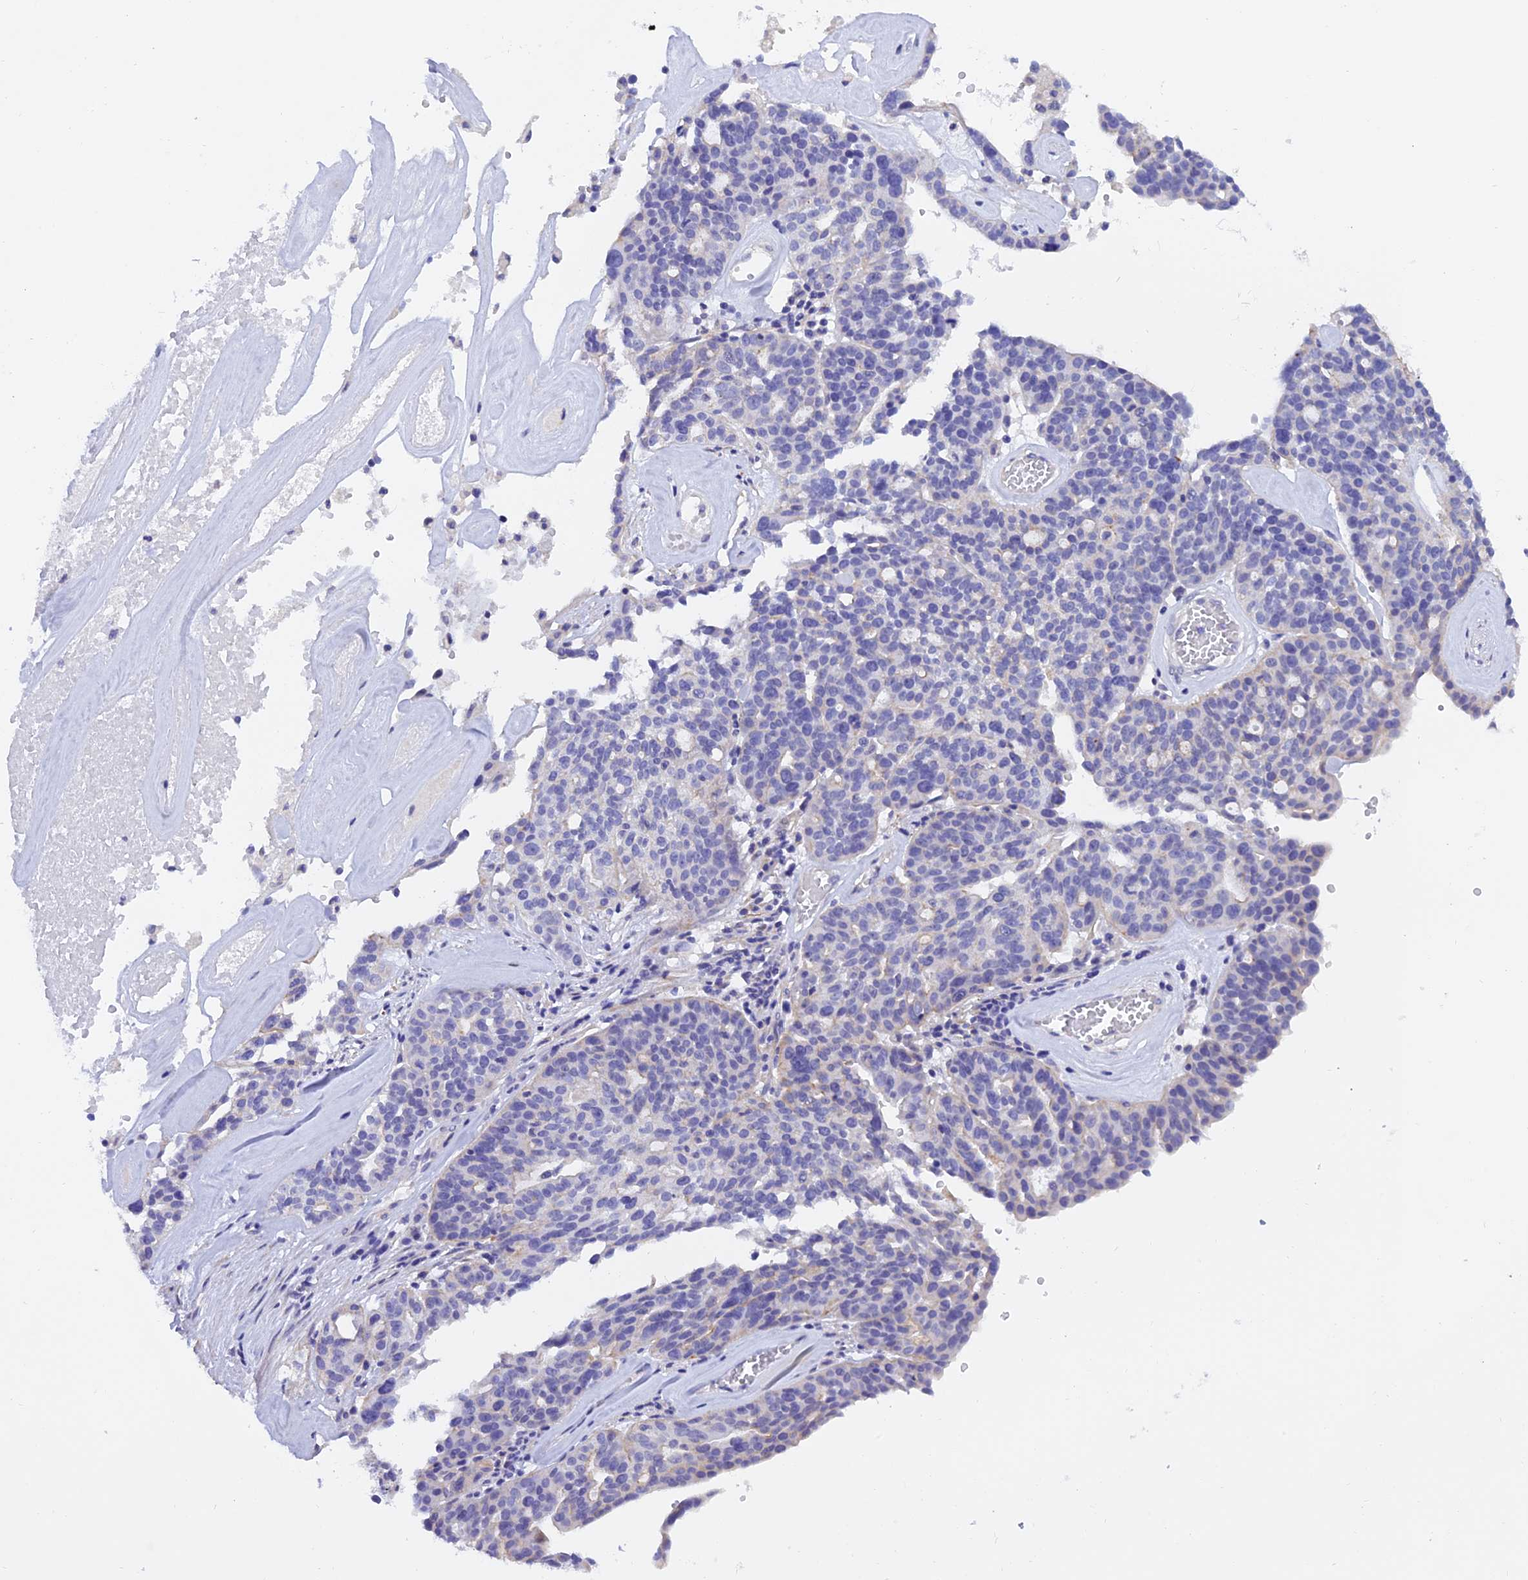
{"staining": {"intensity": "negative", "quantity": "none", "location": "none"}, "tissue": "ovarian cancer", "cell_type": "Tumor cells", "image_type": "cancer", "snomed": [{"axis": "morphology", "description": "Cystadenocarcinoma, serous, NOS"}, {"axis": "topography", "description": "Ovary"}], "caption": "Micrograph shows no significant protein positivity in tumor cells of ovarian cancer (serous cystadenocarcinoma).", "gene": "C17orf67", "patient": {"sex": "female", "age": 59}}